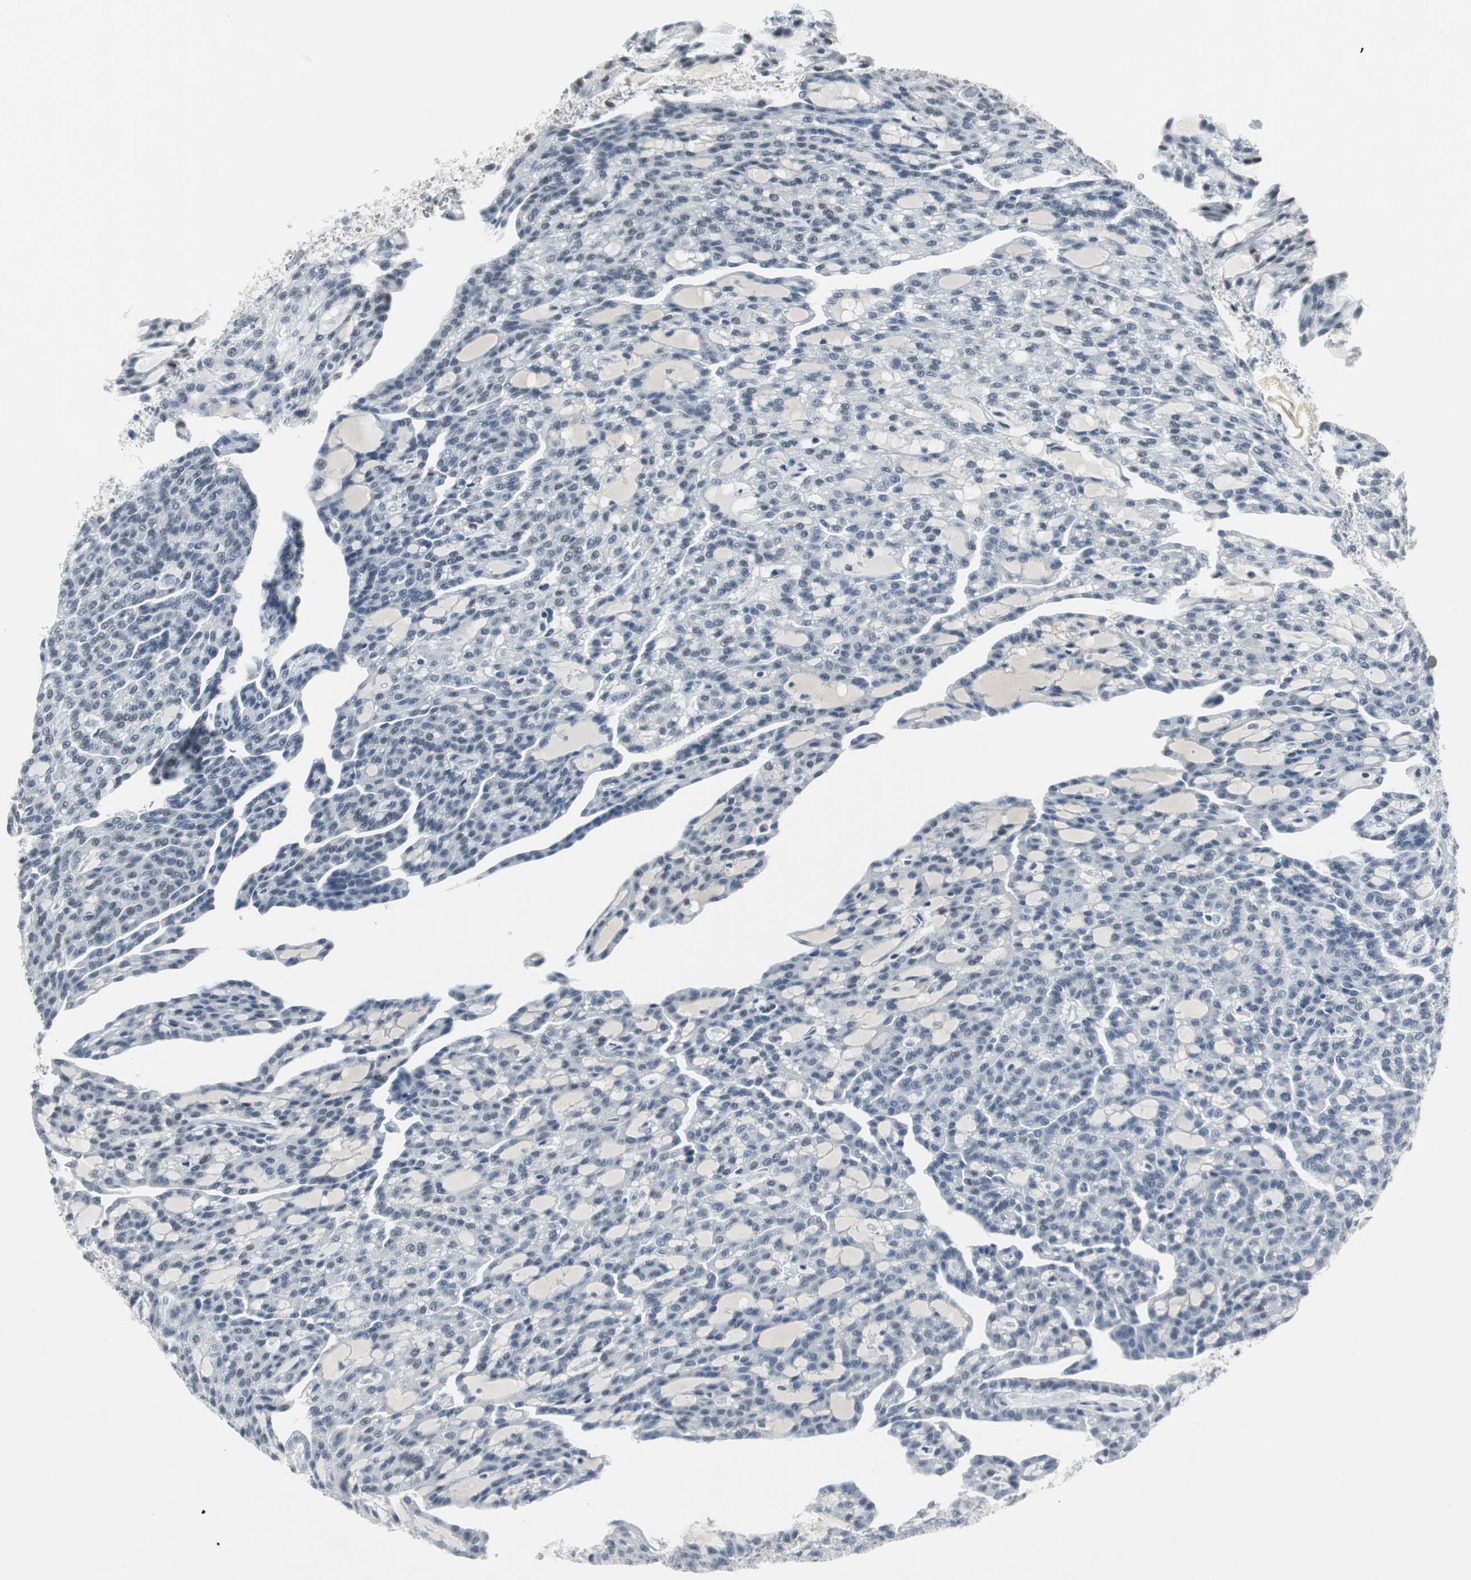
{"staining": {"intensity": "negative", "quantity": "none", "location": "none"}, "tissue": "renal cancer", "cell_type": "Tumor cells", "image_type": "cancer", "snomed": [{"axis": "morphology", "description": "Adenocarcinoma, NOS"}, {"axis": "topography", "description": "Kidney"}], "caption": "Renal cancer (adenocarcinoma) was stained to show a protein in brown. There is no significant positivity in tumor cells.", "gene": "ELK1", "patient": {"sex": "male", "age": 63}}